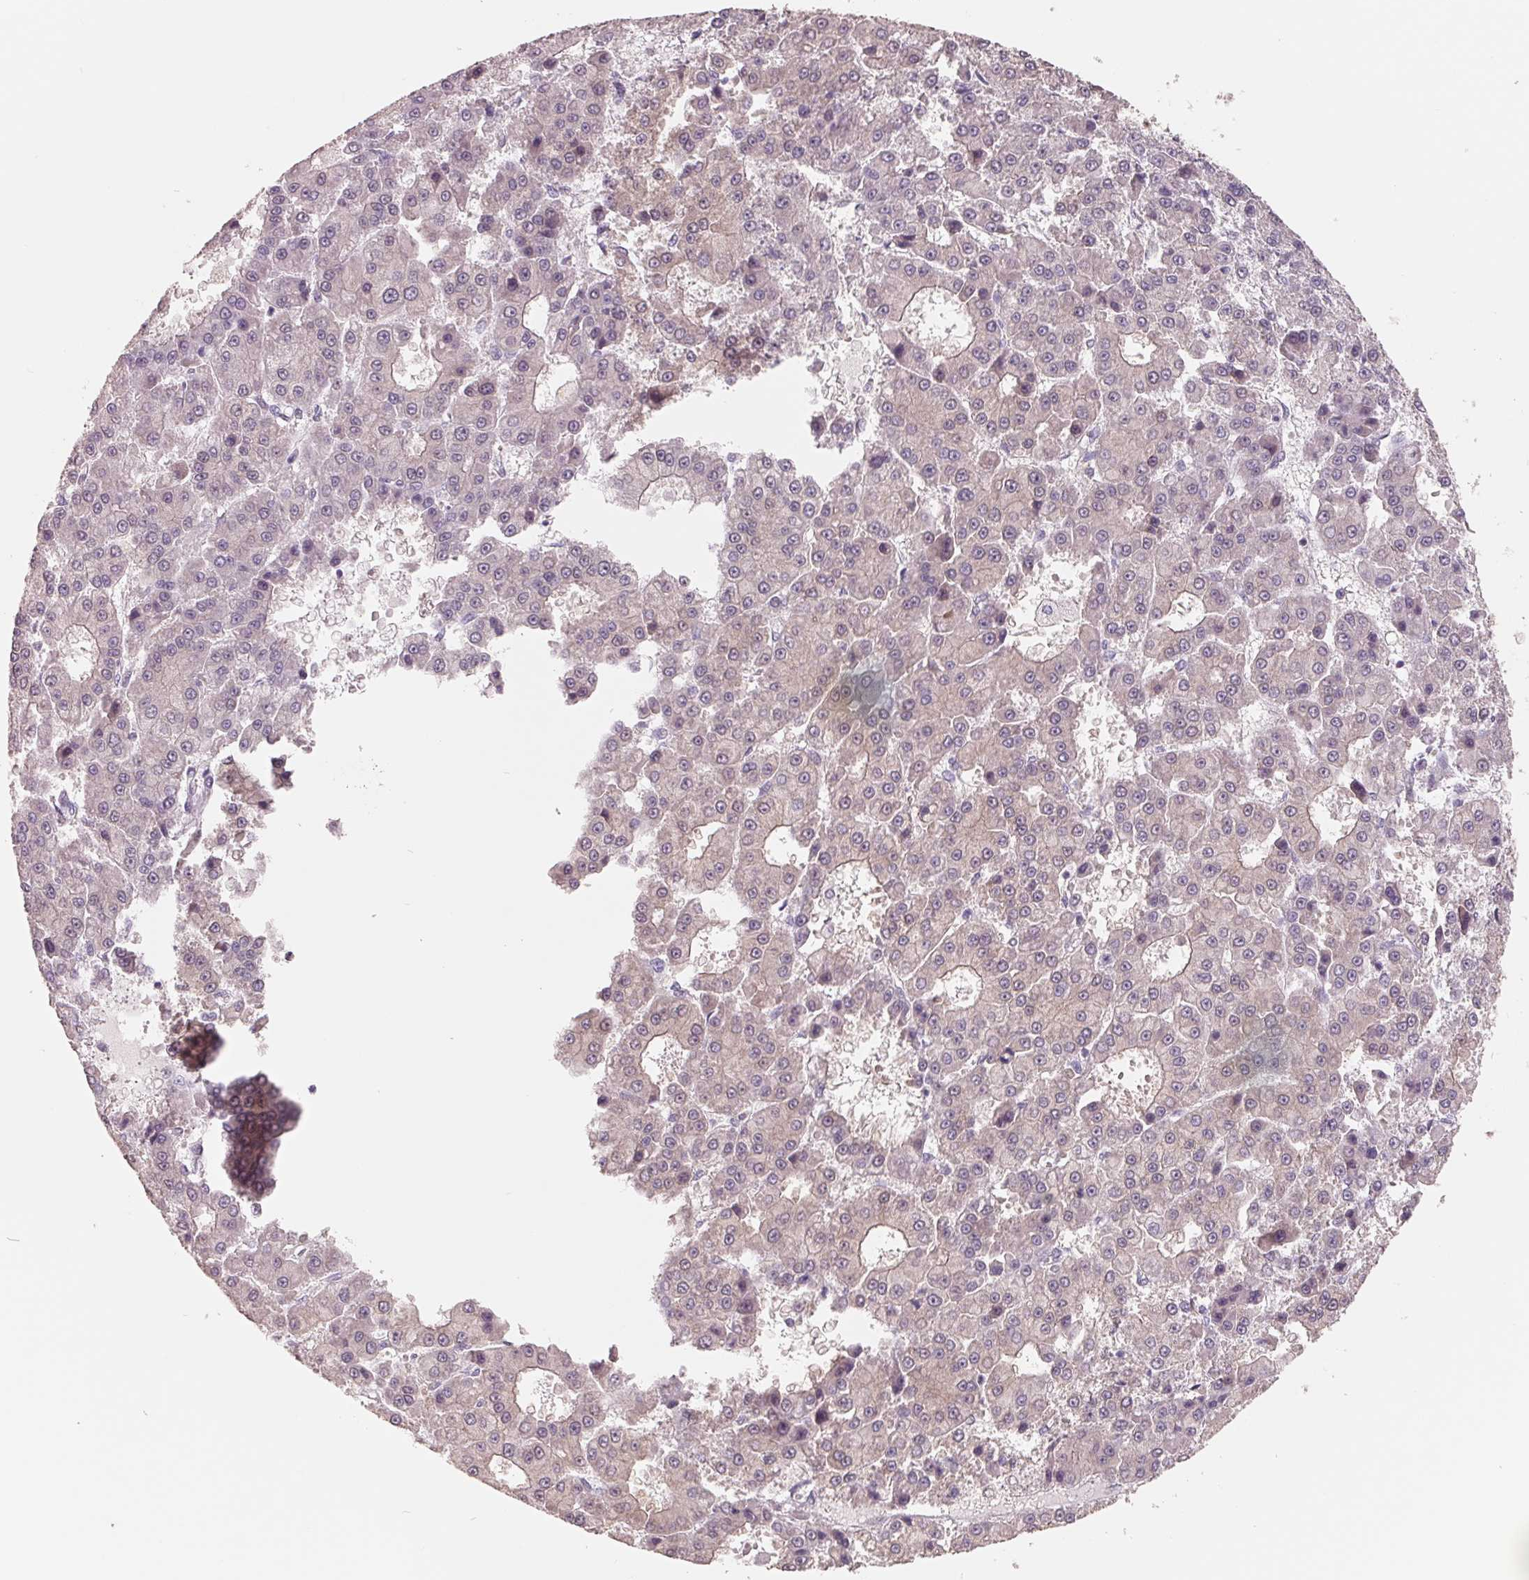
{"staining": {"intensity": "weak", "quantity": "<25%", "location": "cytoplasmic/membranous"}, "tissue": "liver cancer", "cell_type": "Tumor cells", "image_type": "cancer", "snomed": [{"axis": "morphology", "description": "Carcinoma, Hepatocellular, NOS"}, {"axis": "topography", "description": "Liver"}], "caption": "Protein analysis of liver cancer (hepatocellular carcinoma) reveals no significant positivity in tumor cells.", "gene": "FTCD", "patient": {"sex": "male", "age": 70}}